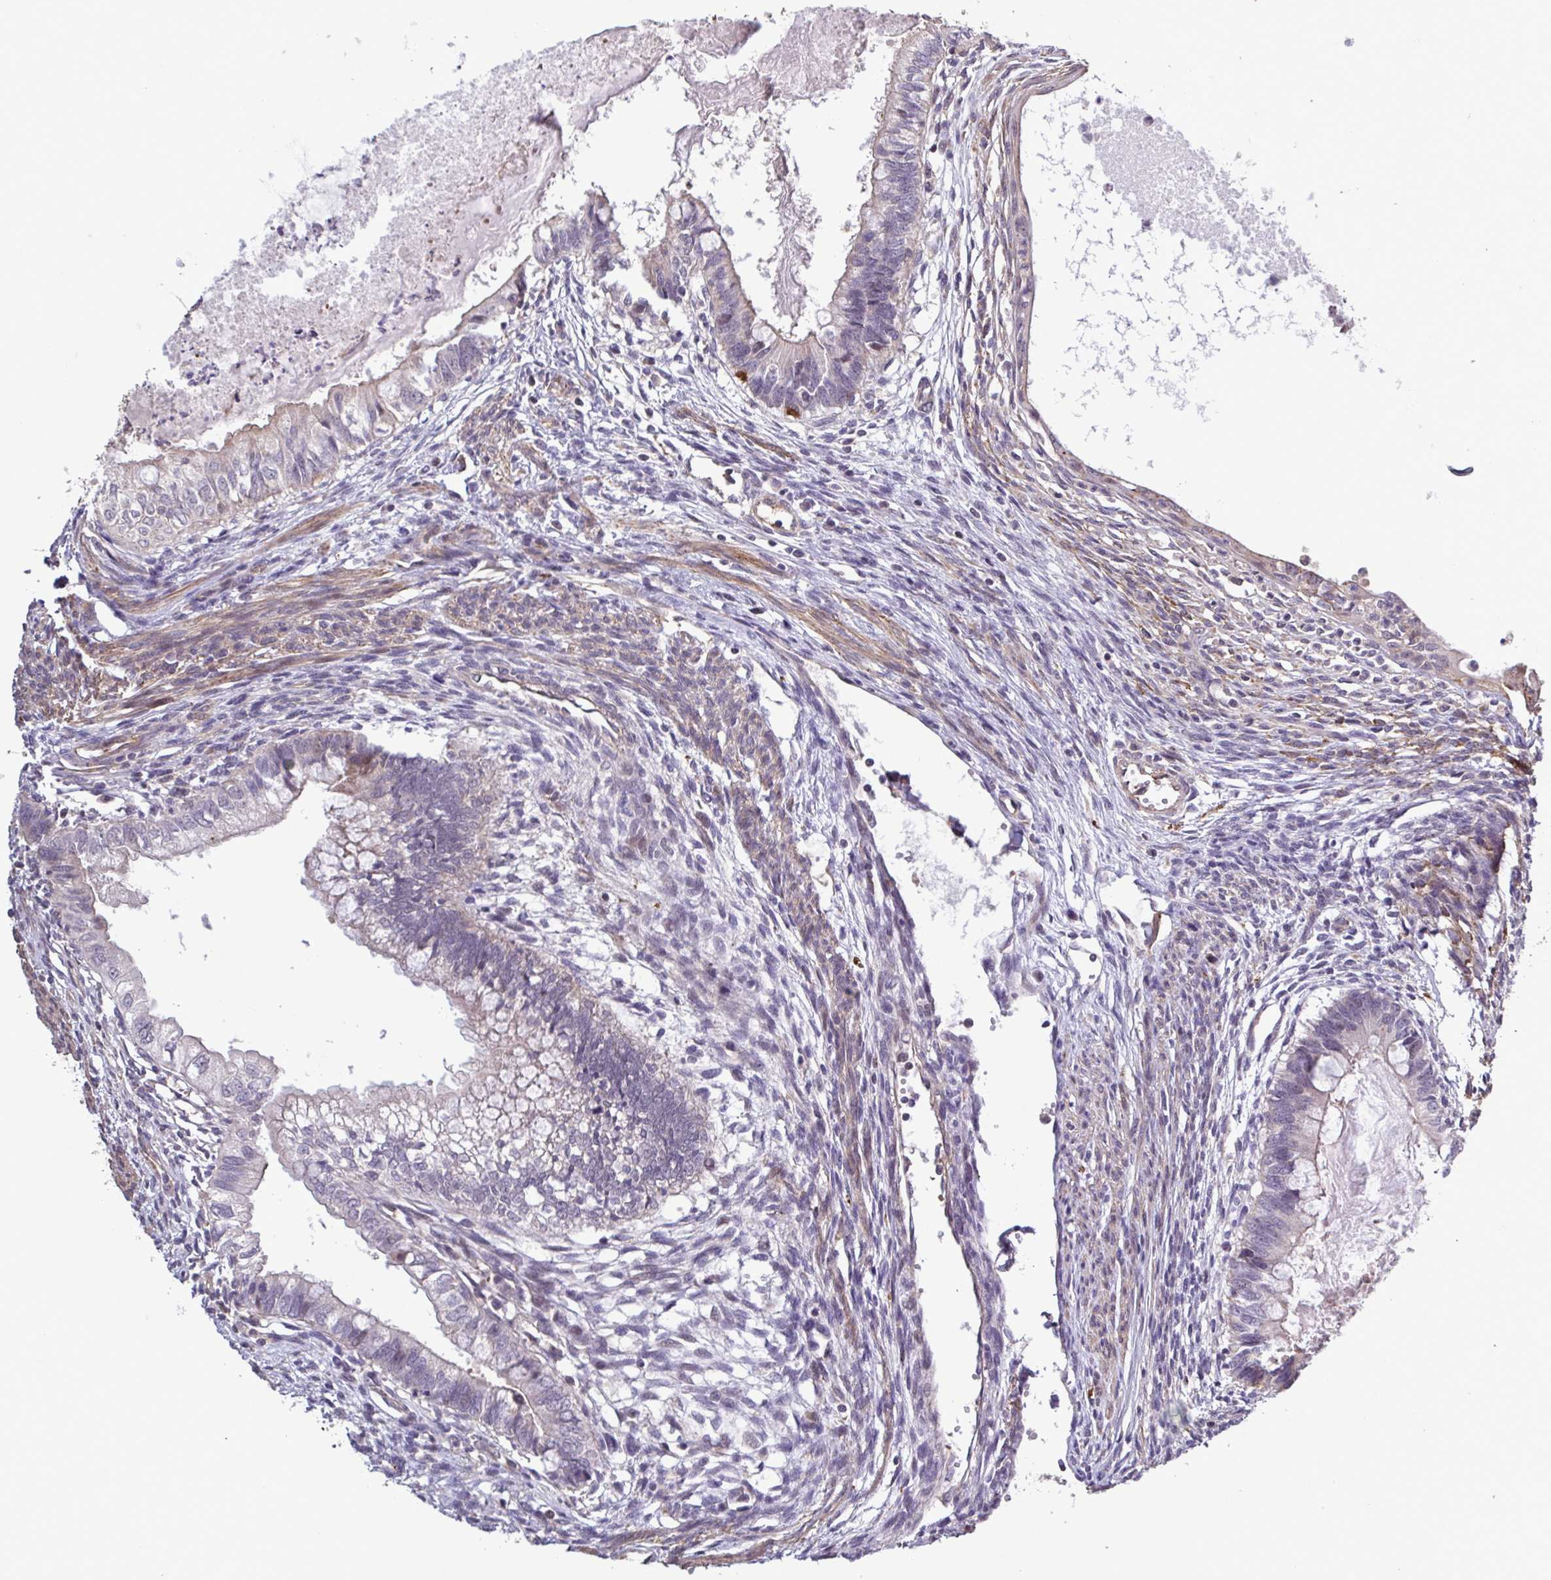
{"staining": {"intensity": "negative", "quantity": "none", "location": "none"}, "tissue": "testis cancer", "cell_type": "Tumor cells", "image_type": "cancer", "snomed": [{"axis": "morphology", "description": "Carcinoma, Embryonal, NOS"}, {"axis": "topography", "description": "Testis"}], "caption": "This is an IHC micrograph of testis cancer (embryonal carcinoma). There is no expression in tumor cells.", "gene": "ZNF200", "patient": {"sex": "male", "age": 37}}